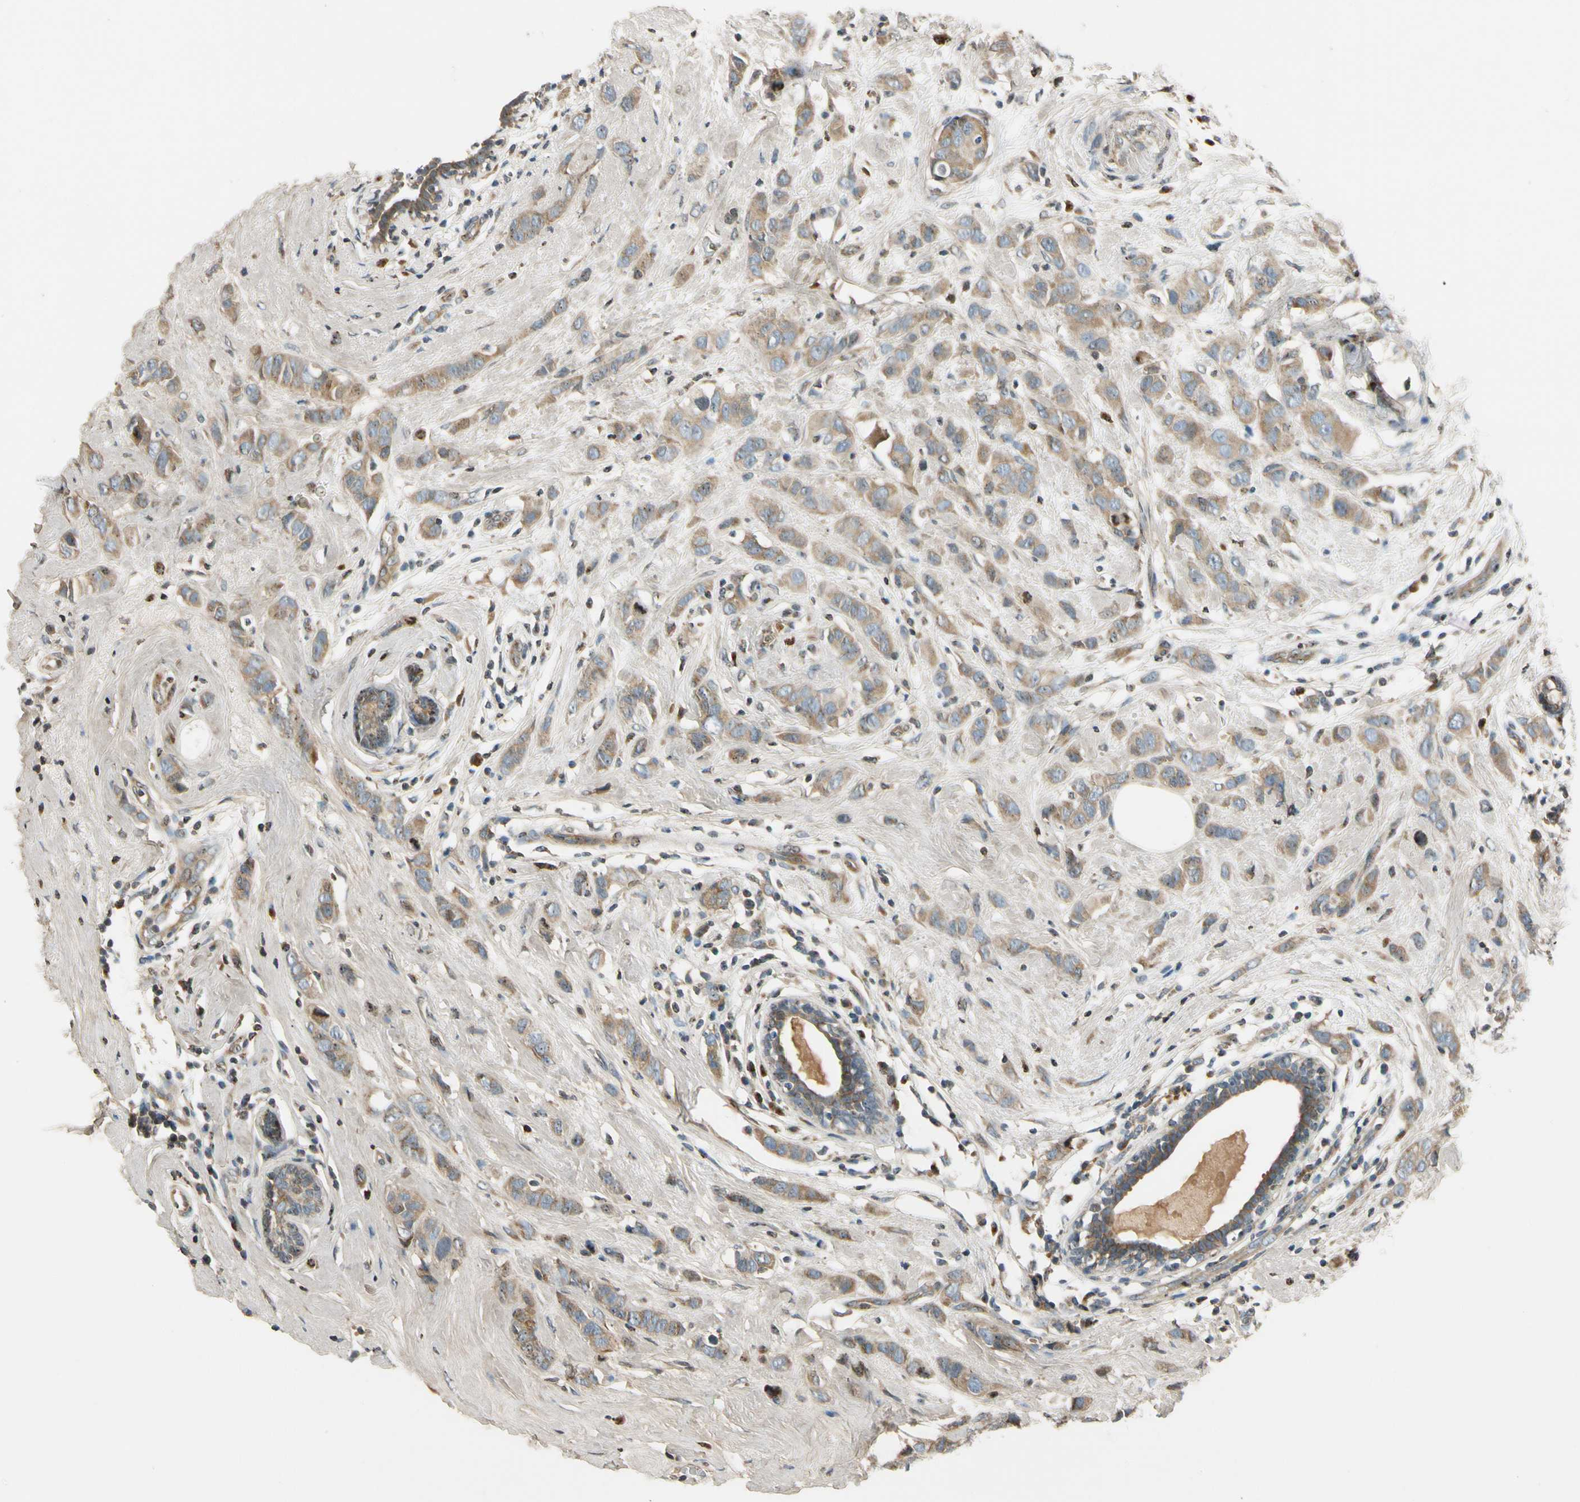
{"staining": {"intensity": "moderate", "quantity": ">75%", "location": "cytoplasmic/membranous"}, "tissue": "breast cancer", "cell_type": "Tumor cells", "image_type": "cancer", "snomed": [{"axis": "morphology", "description": "Normal tissue, NOS"}, {"axis": "morphology", "description": "Duct carcinoma"}, {"axis": "topography", "description": "Breast"}], "caption": "A photomicrograph showing moderate cytoplasmic/membranous positivity in approximately >75% of tumor cells in breast invasive ductal carcinoma, as visualized by brown immunohistochemical staining.", "gene": "MST1R", "patient": {"sex": "female", "age": 50}}